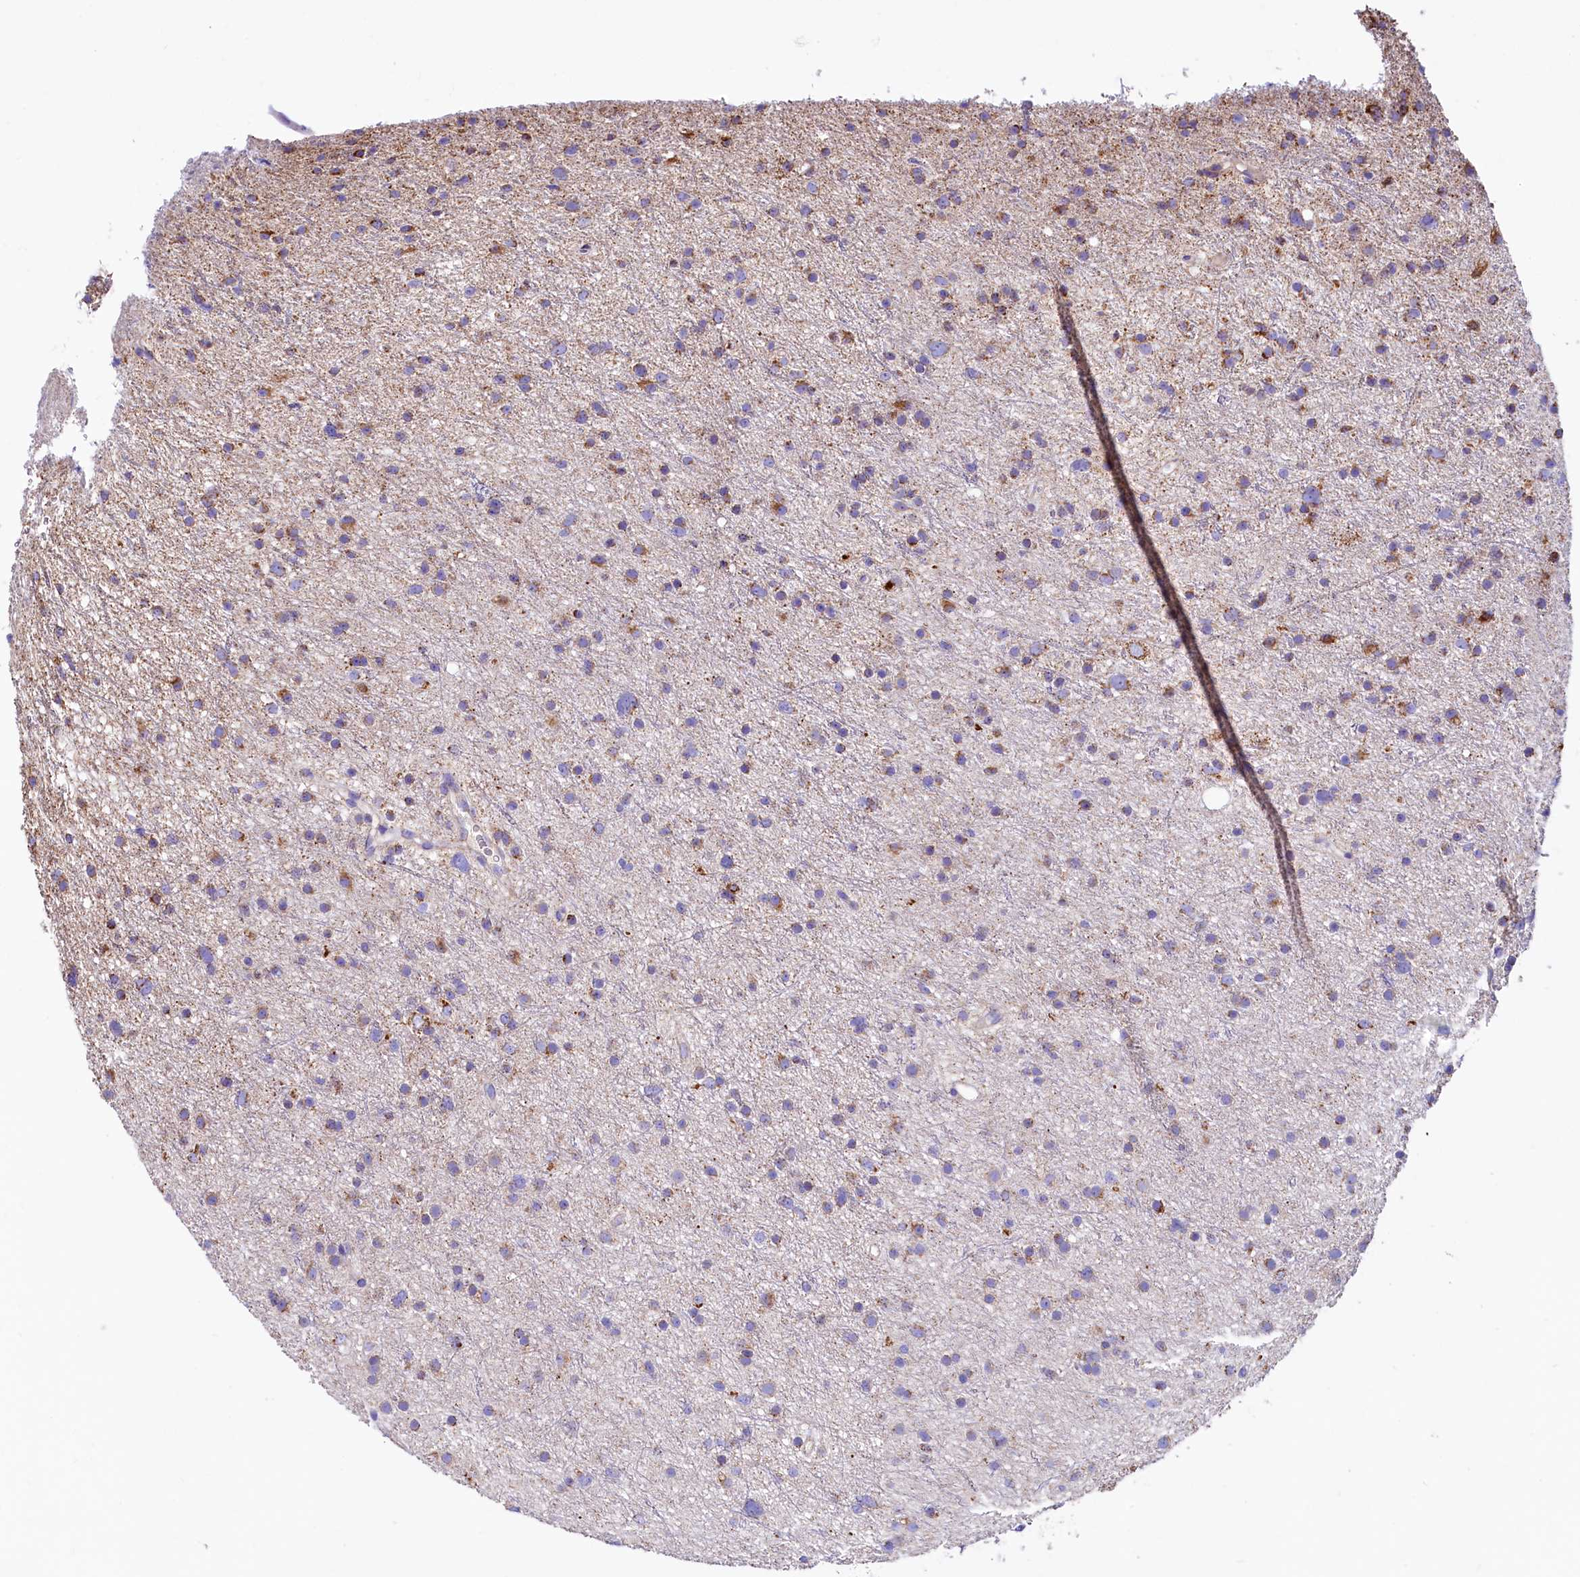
{"staining": {"intensity": "moderate", "quantity": "<25%", "location": "cytoplasmic/membranous"}, "tissue": "glioma", "cell_type": "Tumor cells", "image_type": "cancer", "snomed": [{"axis": "morphology", "description": "Glioma, malignant, Low grade"}, {"axis": "topography", "description": "Cerebral cortex"}], "caption": "This is a photomicrograph of immunohistochemistry (IHC) staining of malignant low-grade glioma, which shows moderate staining in the cytoplasmic/membranous of tumor cells.", "gene": "IDH3A", "patient": {"sex": "female", "age": 39}}